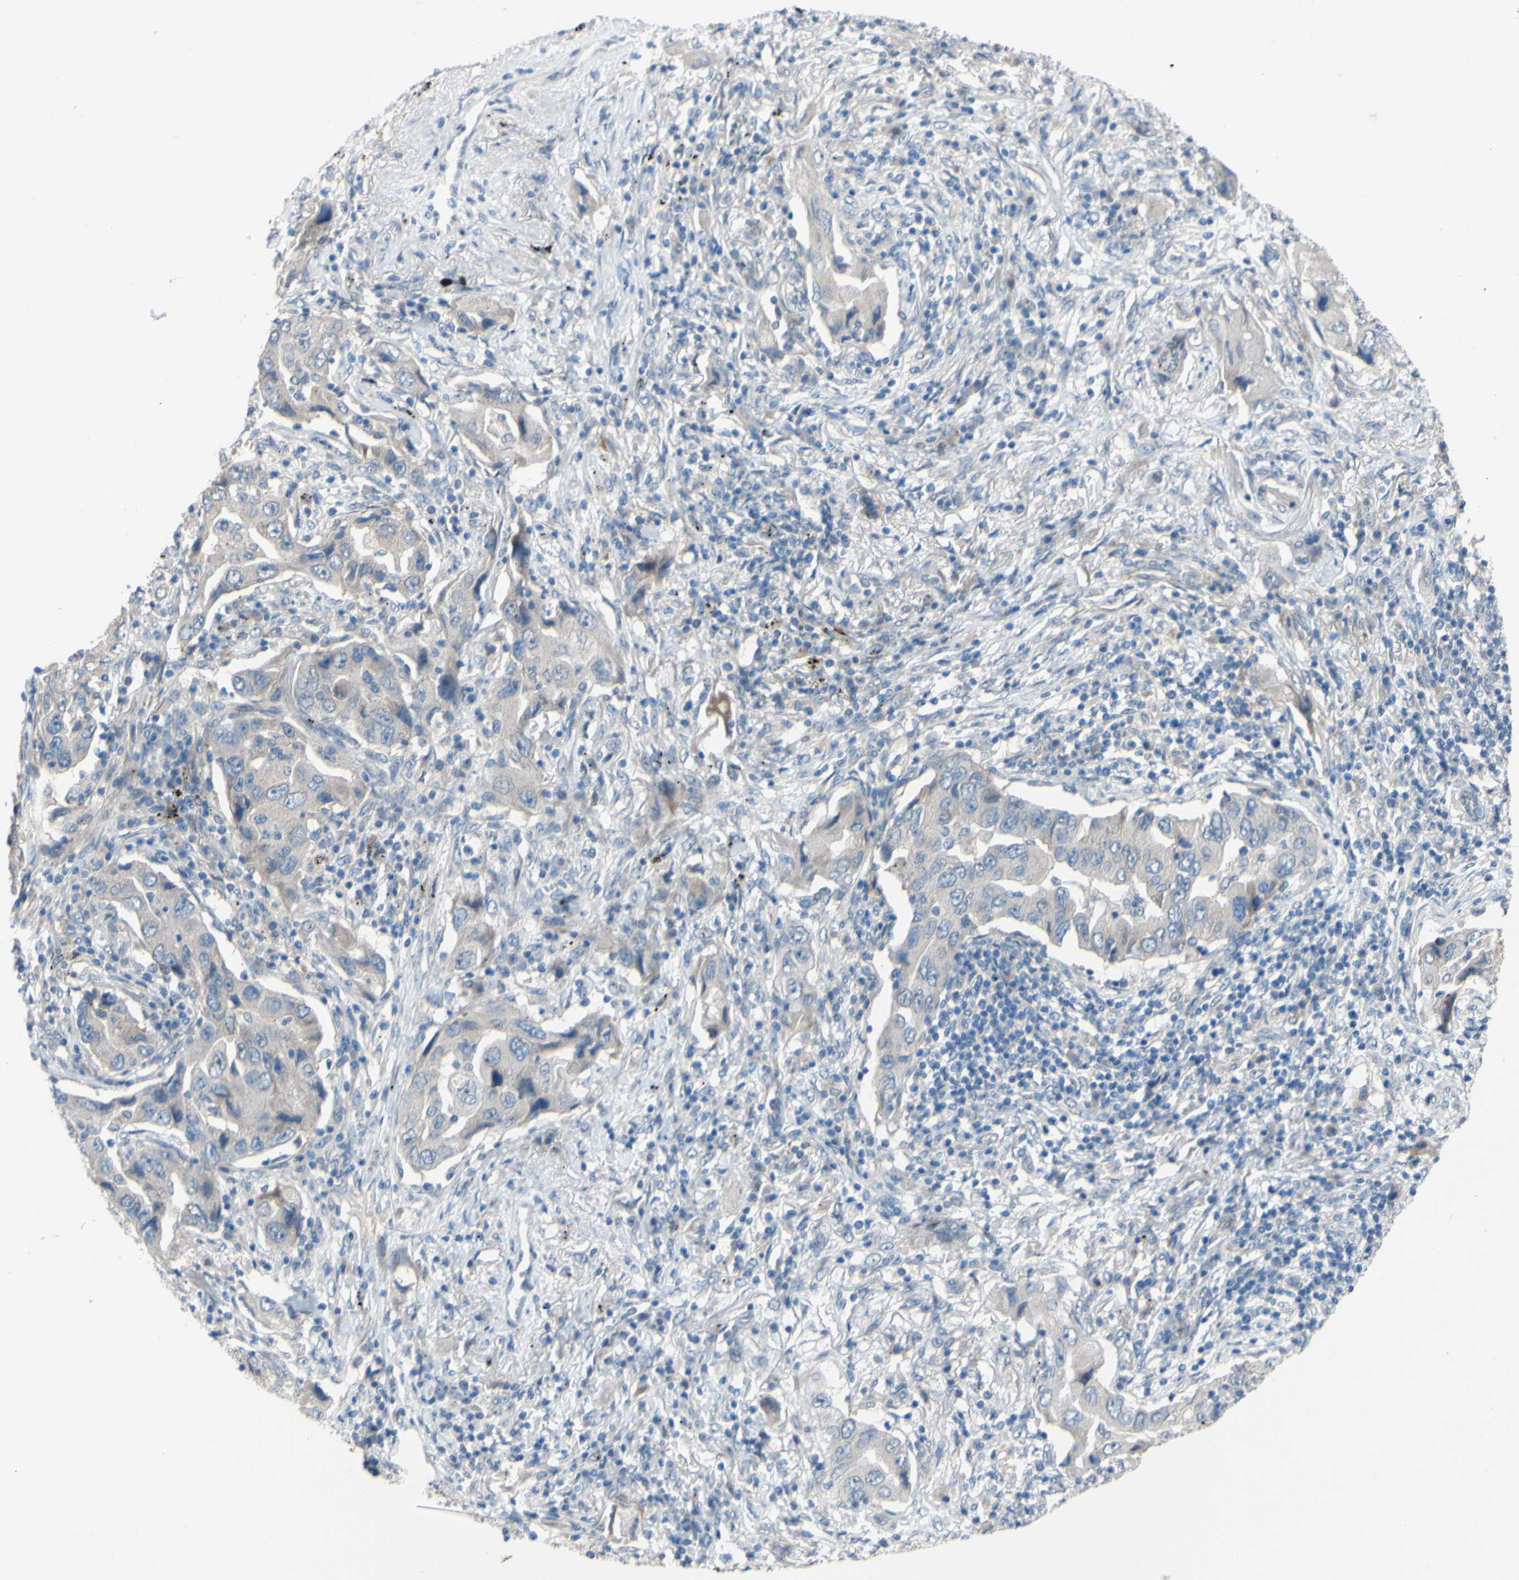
{"staining": {"intensity": "negative", "quantity": "none", "location": "none"}, "tissue": "lung cancer", "cell_type": "Tumor cells", "image_type": "cancer", "snomed": [{"axis": "morphology", "description": "Adenocarcinoma, NOS"}, {"axis": "topography", "description": "Lung"}], "caption": "There is no significant staining in tumor cells of adenocarcinoma (lung). (IHC, brightfield microscopy, high magnification).", "gene": "CDCP1", "patient": {"sex": "female", "age": 65}}